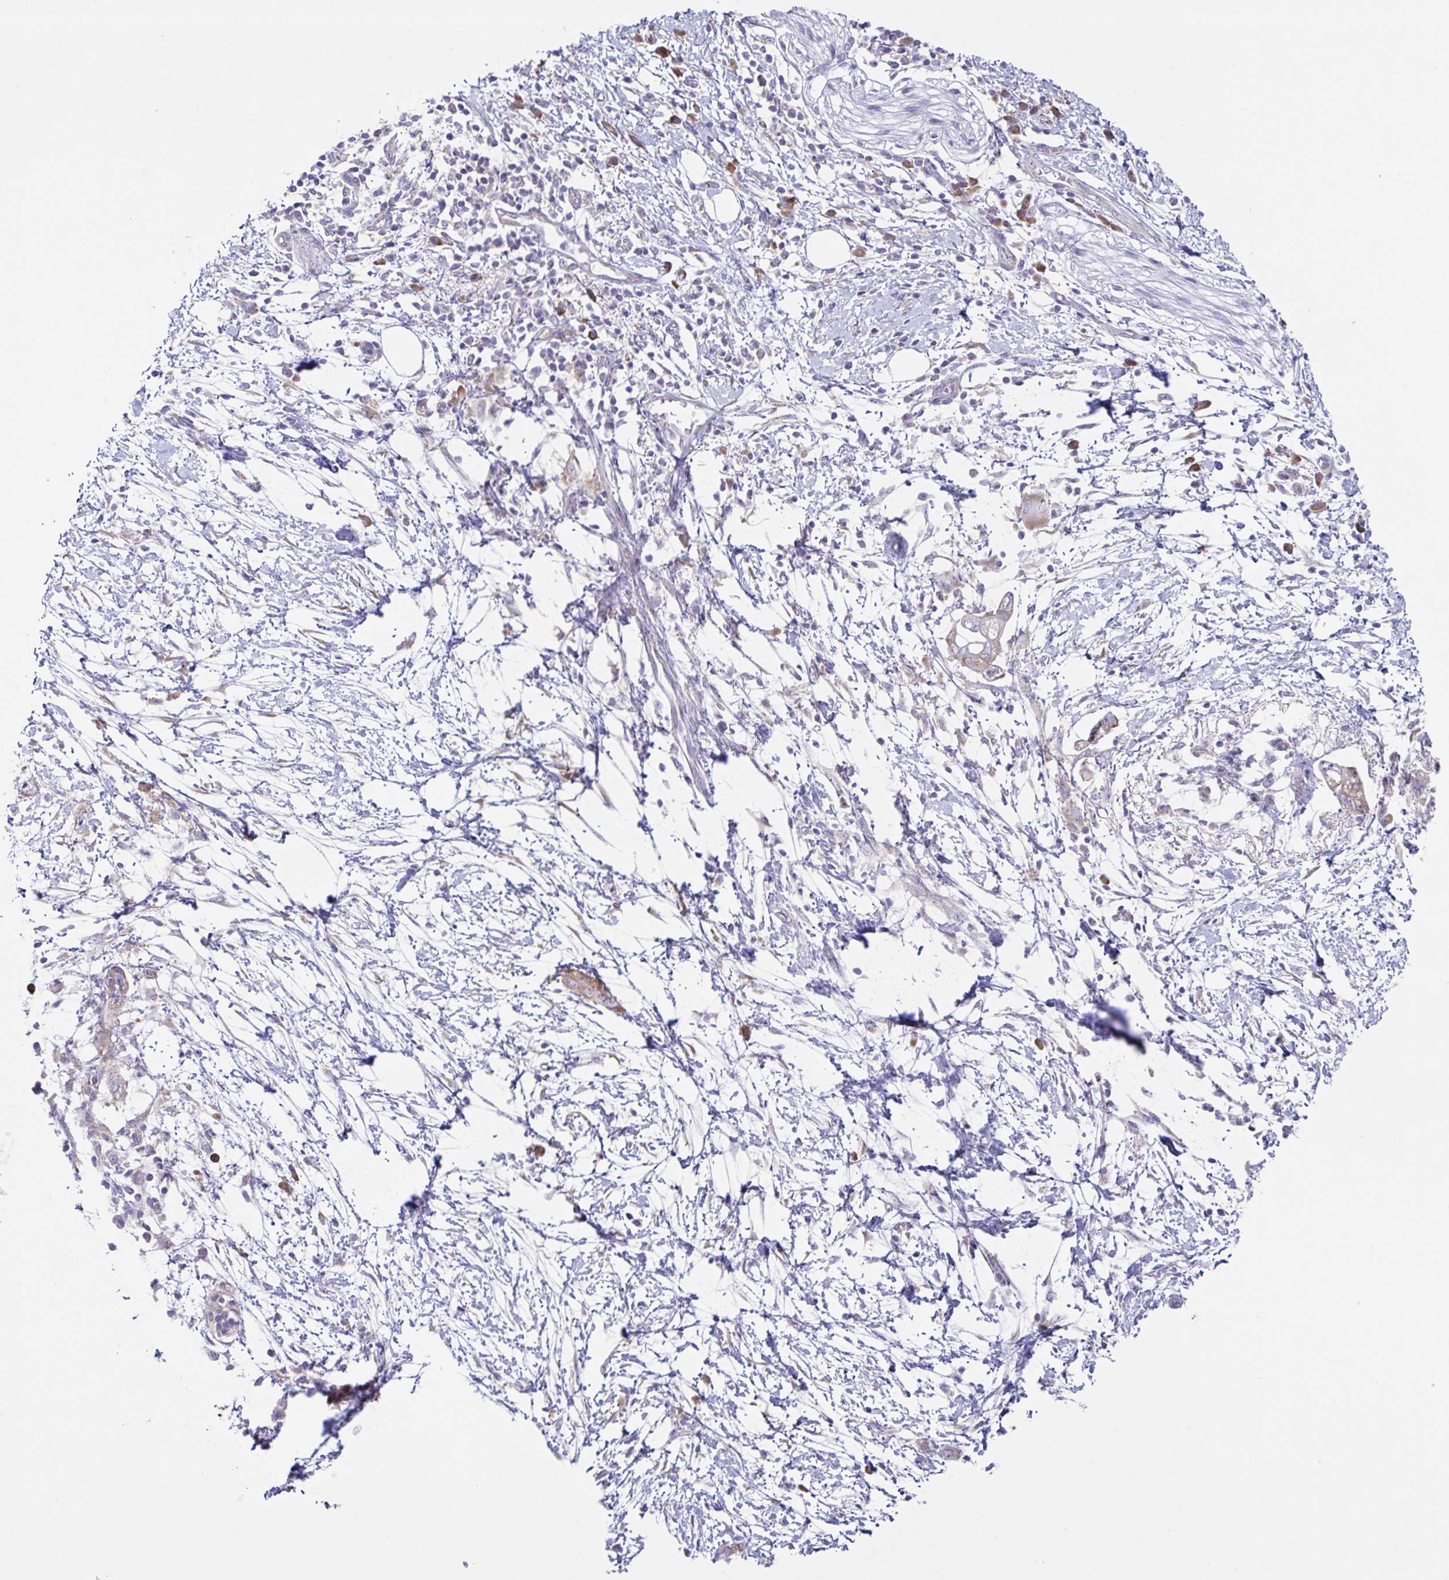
{"staining": {"intensity": "moderate", "quantity": "25%-75%", "location": "cytoplasmic/membranous"}, "tissue": "pancreatic cancer", "cell_type": "Tumor cells", "image_type": "cancer", "snomed": [{"axis": "morphology", "description": "Adenocarcinoma, NOS"}, {"axis": "topography", "description": "Pancreas"}], "caption": "A brown stain shows moderate cytoplasmic/membranous expression of a protein in pancreatic cancer tumor cells.", "gene": "FAU", "patient": {"sex": "female", "age": 72}}